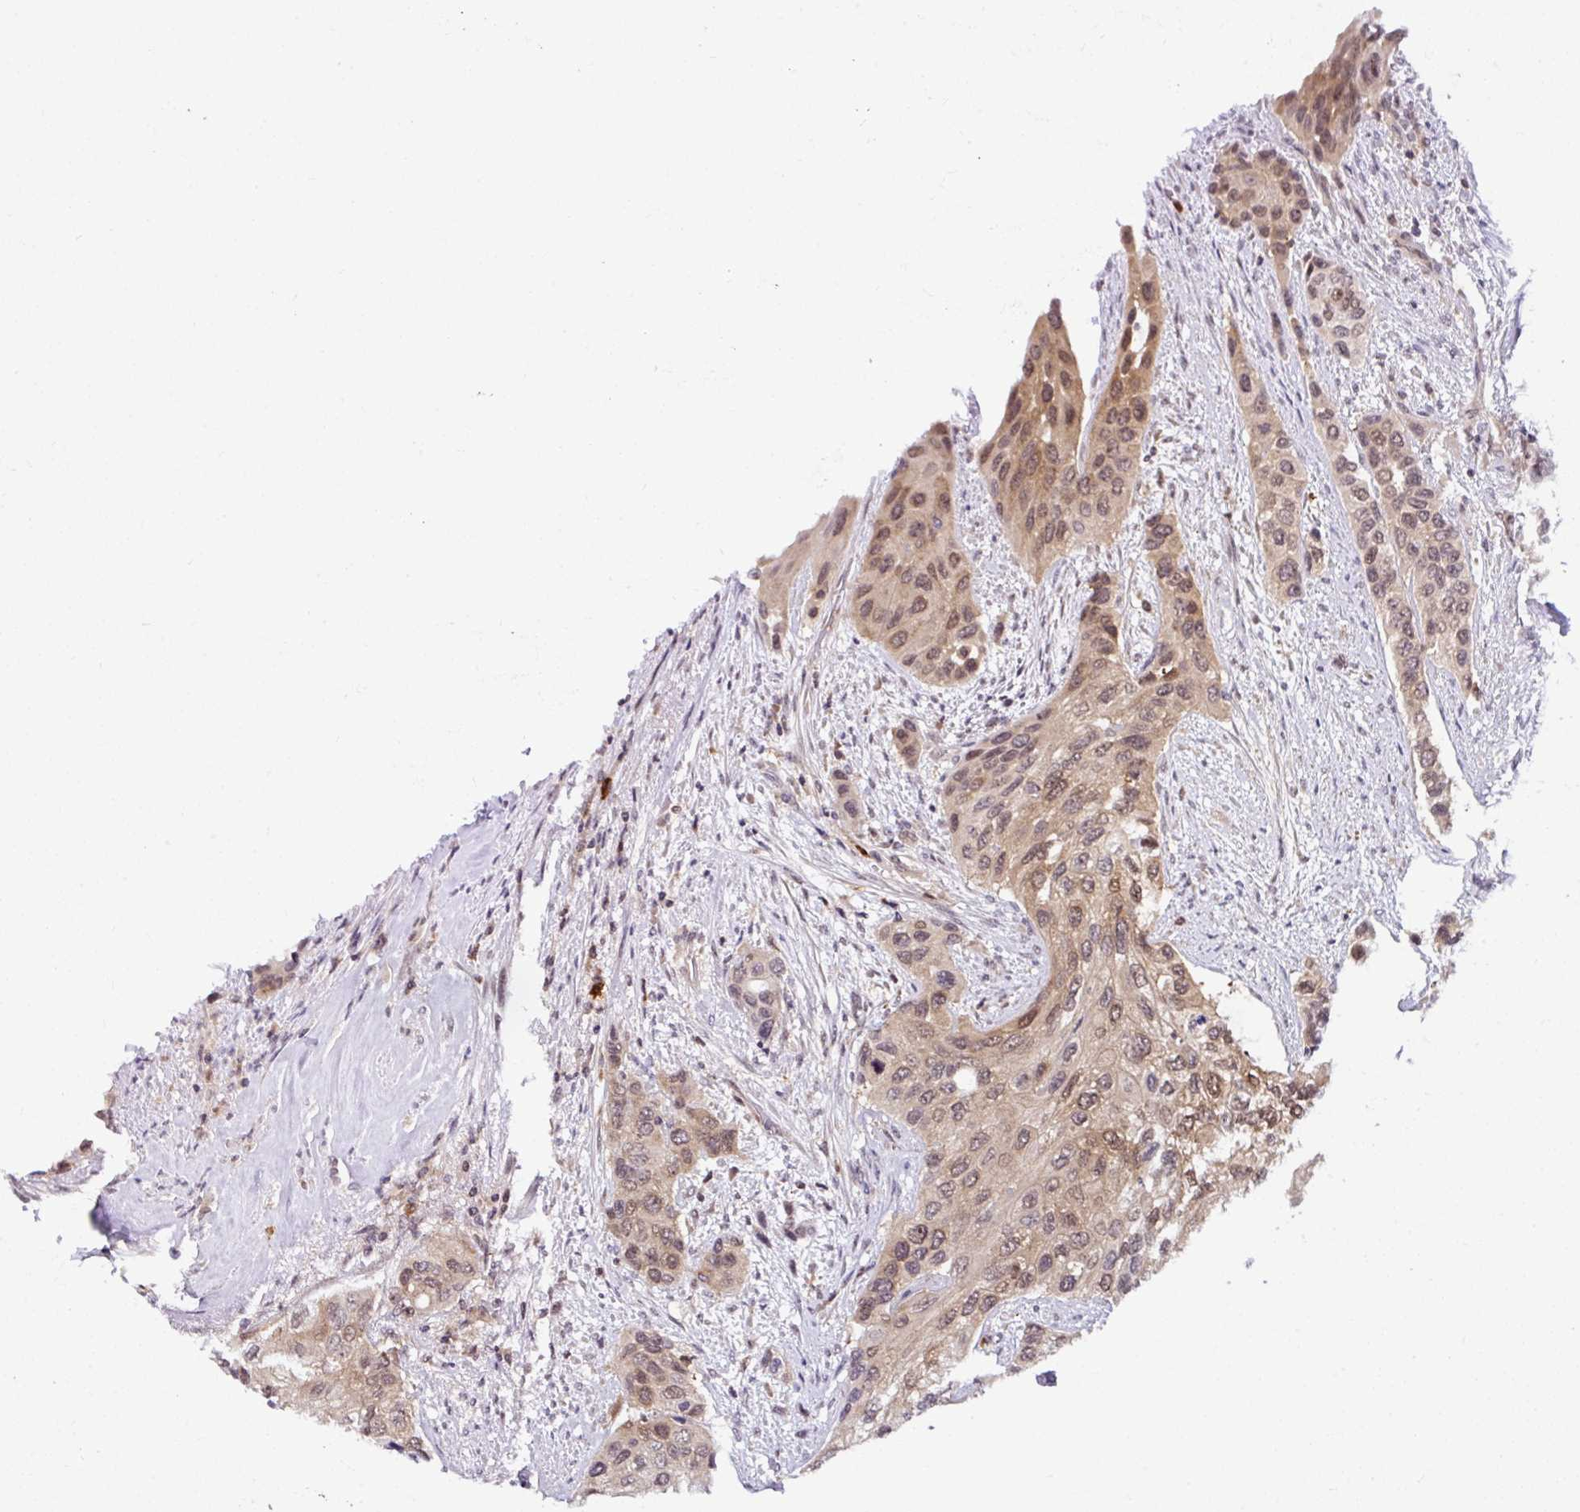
{"staining": {"intensity": "moderate", "quantity": ">75%", "location": "cytoplasmic/membranous,nuclear"}, "tissue": "urothelial cancer", "cell_type": "Tumor cells", "image_type": "cancer", "snomed": [{"axis": "morphology", "description": "Normal tissue, NOS"}, {"axis": "morphology", "description": "Urothelial carcinoma, High grade"}, {"axis": "topography", "description": "Vascular tissue"}, {"axis": "topography", "description": "Urinary bladder"}], "caption": "Immunohistochemistry image of human urothelial cancer stained for a protein (brown), which demonstrates medium levels of moderate cytoplasmic/membranous and nuclear staining in approximately >75% of tumor cells.", "gene": "PIN4", "patient": {"sex": "female", "age": 56}}